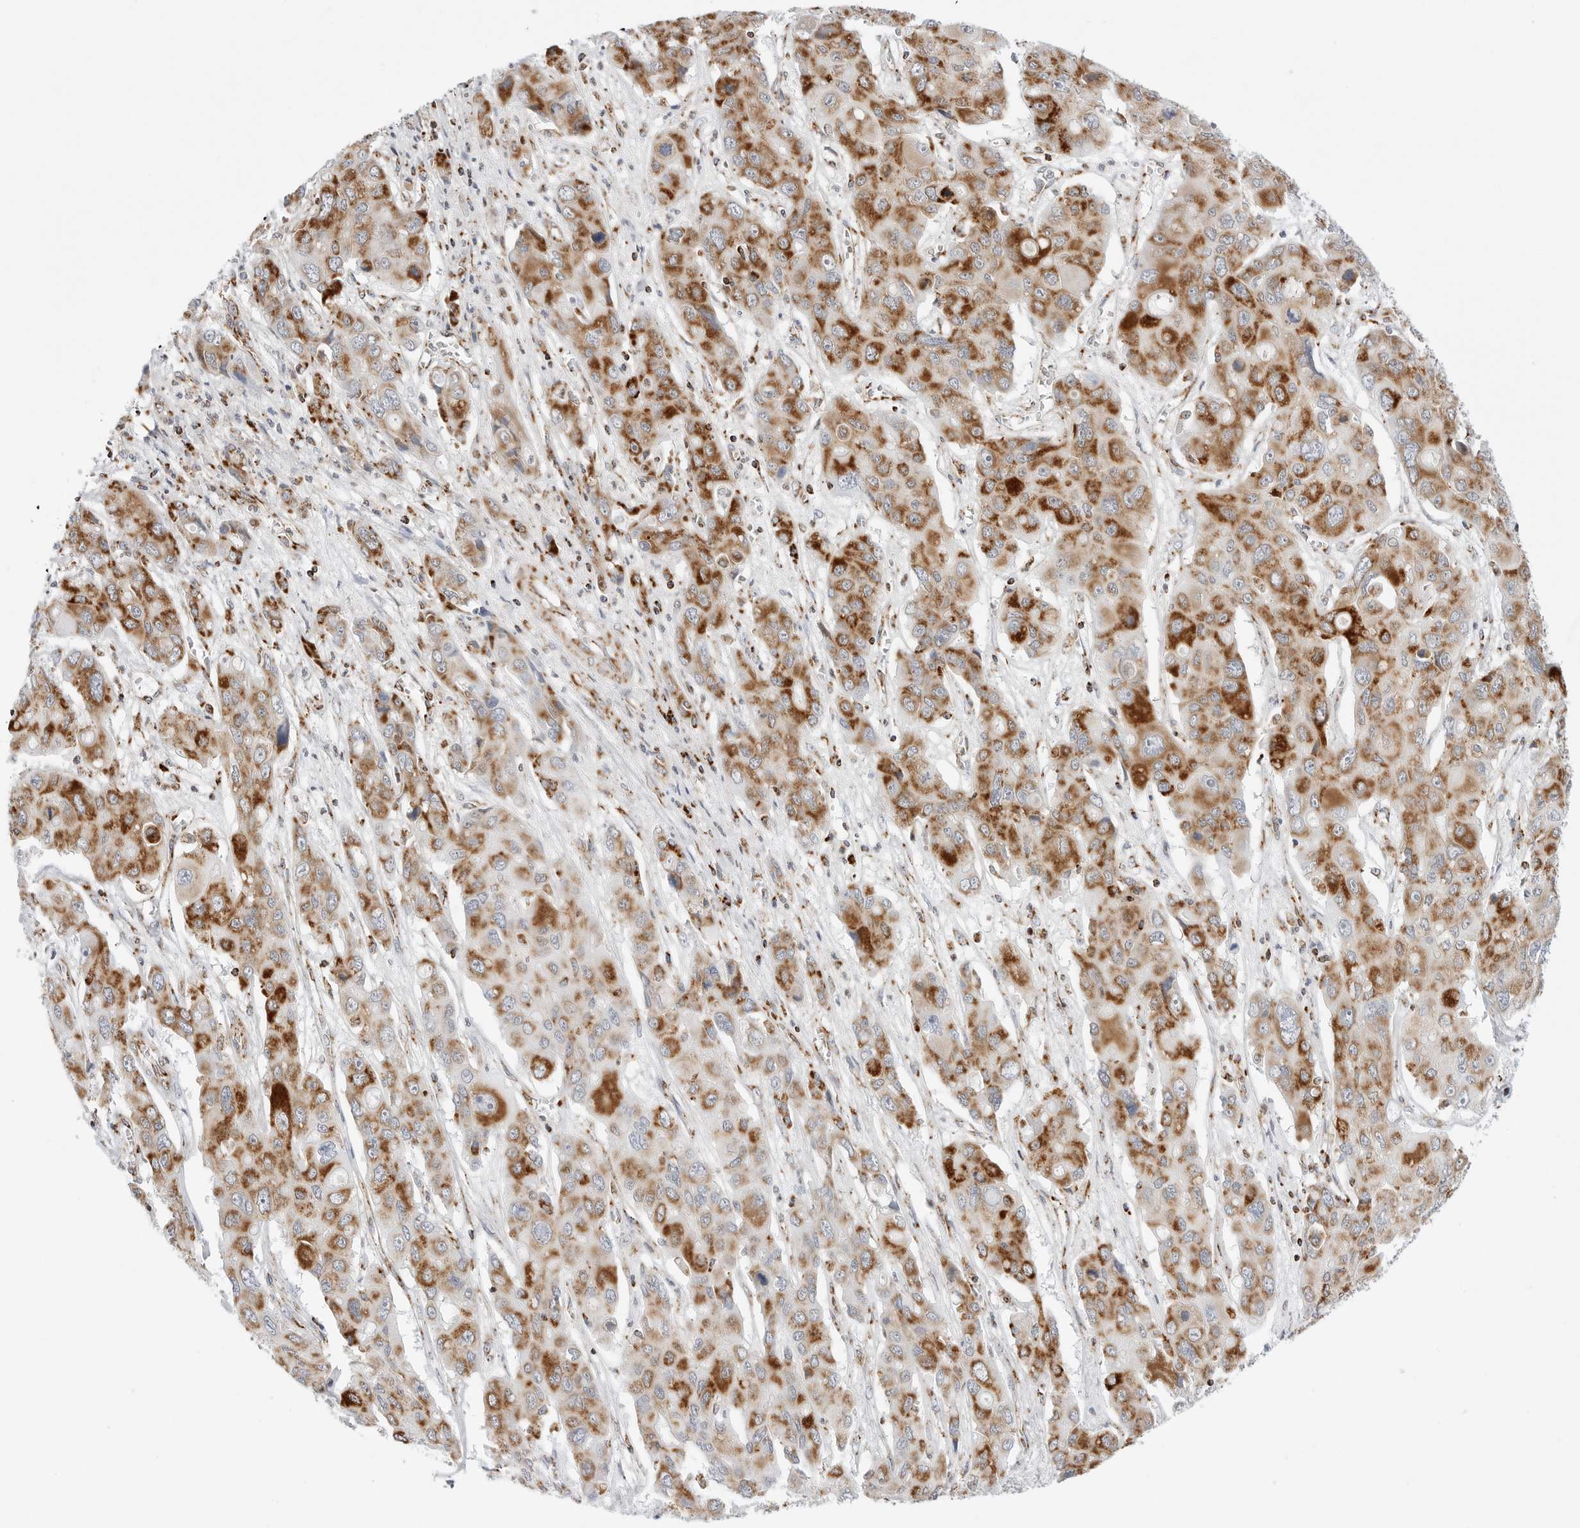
{"staining": {"intensity": "strong", "quantity": "25%-75%", "location": "cytoplasmic/membranous"}, "tissue": "liver cancer", "cell_type": "Tumor cells", "image_type": "cancer", "snomed": [{"axis": "morphology", "description": "Cholangiocarcinoma"}, {"axis": "topography", "description": "Liver"}], "caption": "Immunohistochemical staining of human liver cancer demonstrates high levels of strong cytoplasmic/membranous staining in about 25%-75% of tumor cells.", "gene": "ATP5IF1", "patient": {"sex": "male", "age": 67}}